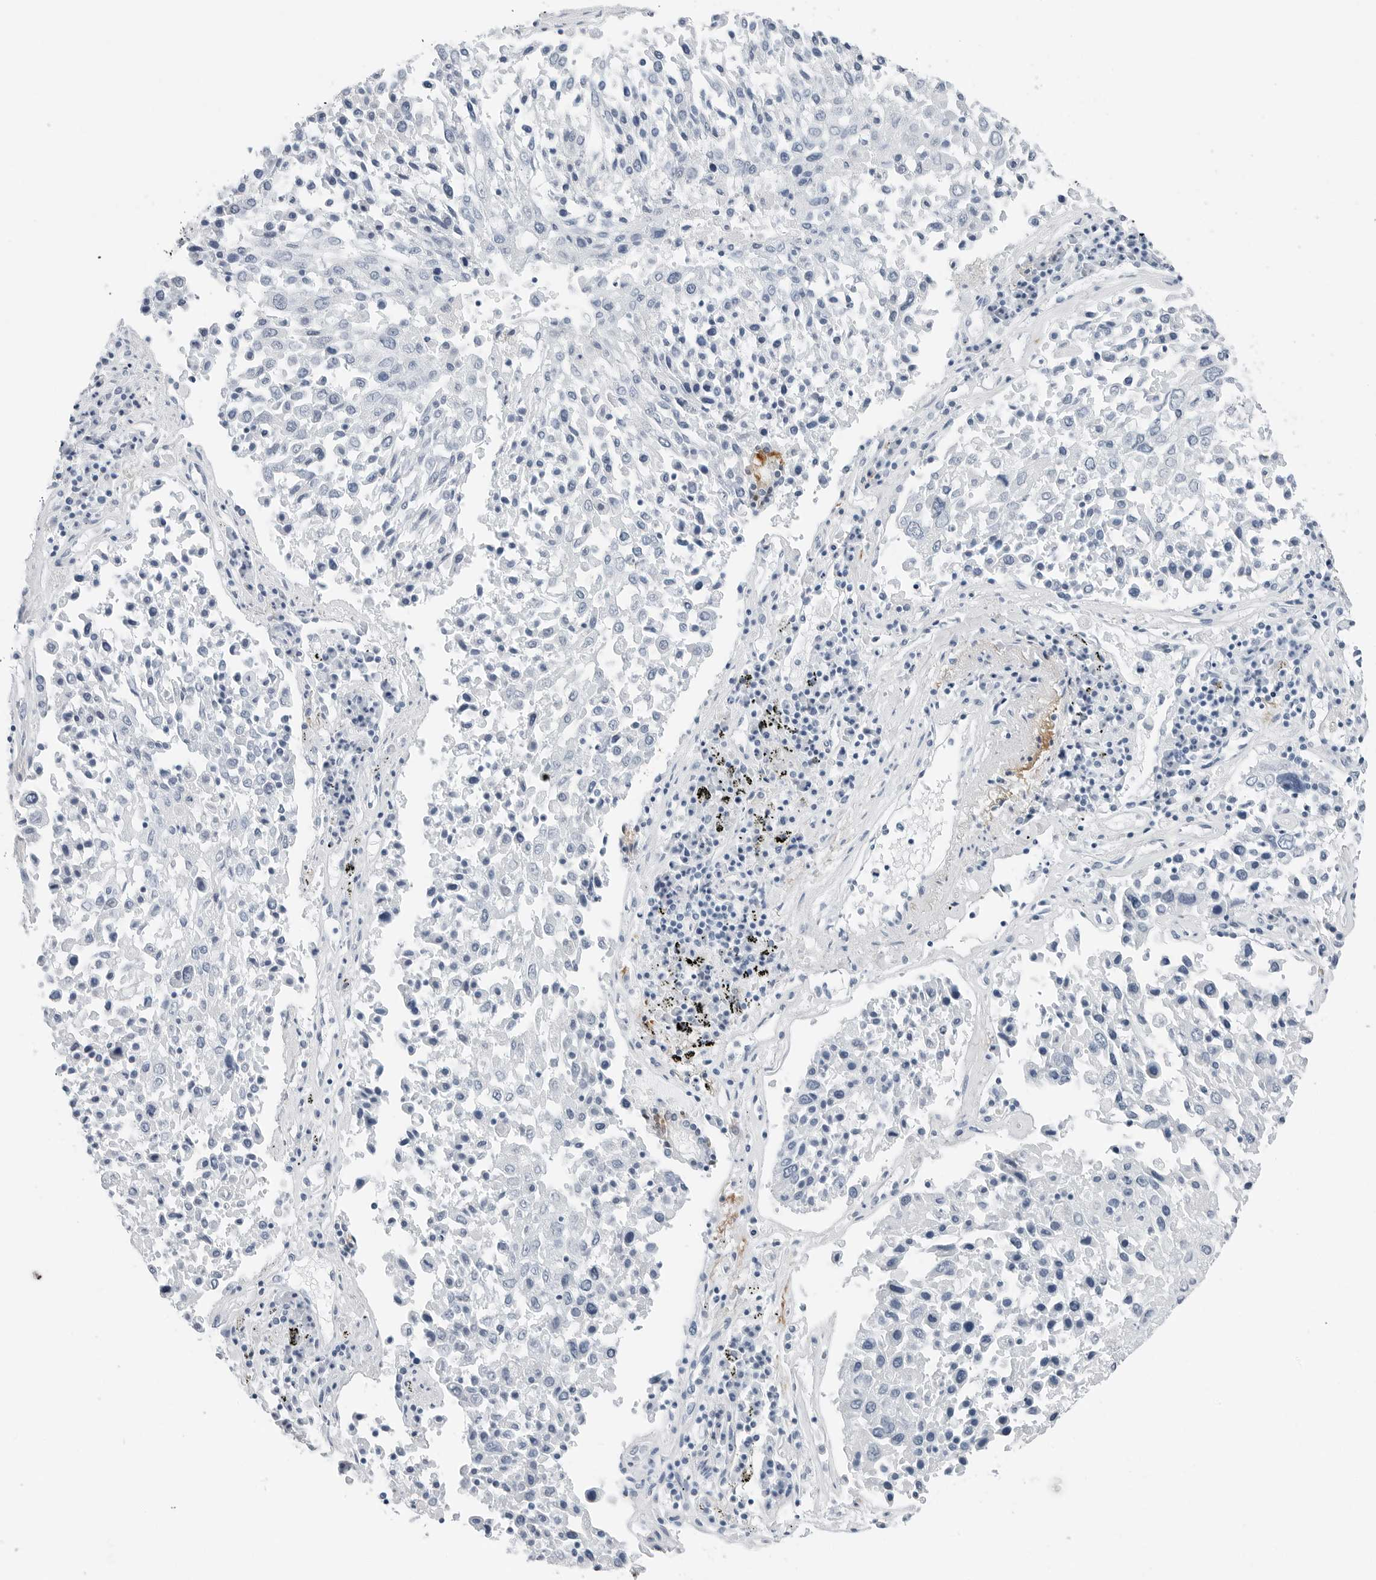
{"staining": {"intensity": "negative", "quantity": "none", "location": "none"}, "tissue": "lung cancer", "cell_type": "Tumor cells", "image_type": "cancer", "snomed": [{"axis": "morphology", "description": "Squamous cell carcinoma, NOS"}, {"axis": "topography", "description": "Lung"}], "caption": "A photomicrograph of human lung cancer is negative for staining in tumor cells.", "gene": "SLPI", "patient": {"sex": "male", "age": 65}}